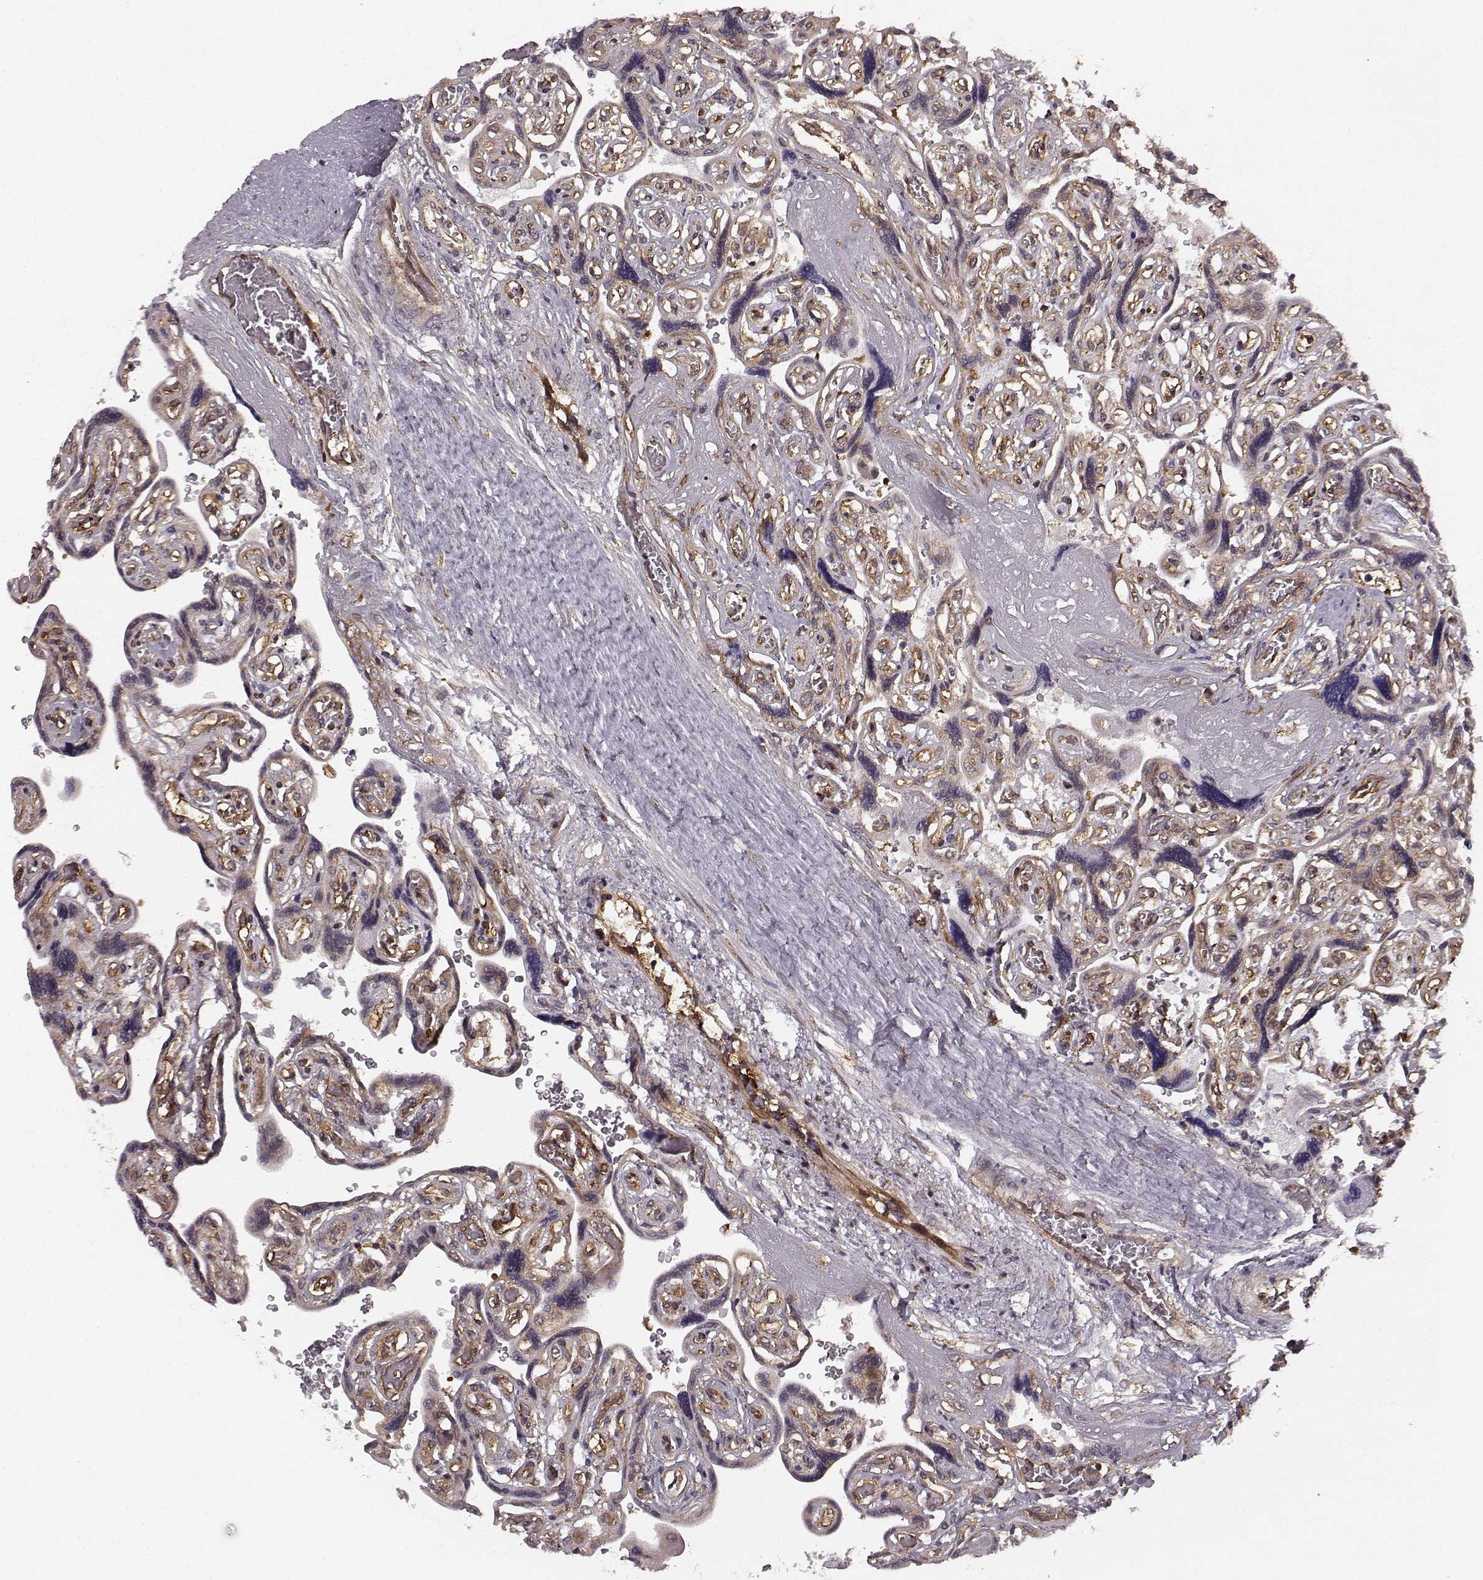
{"staining": {"intensity": "moderate", "quantity": "25%-75%", "location": "cytoplasmic/membranous"}, "tissue": "placenta", "cell_type": "Decidual cells", "image_type": "normal", "snomed": [{"axis": "morphology", "description": "Normal tissue, NOS"}, {"axis": "topography", "description": "Placenta"}], "caption": "Immunohistochemistry histopathology image of normal placenta: human placenta stained using immunohistochemistry (IHC) shows medium levels of moderate protein expression localized specifically in the cytoplasmic/membranous of decidual cells, appearing as a cytoplasmic/membranous brown color.", "gene": "TMEM14A", "patient": {"sex": "female", "age": 32}}